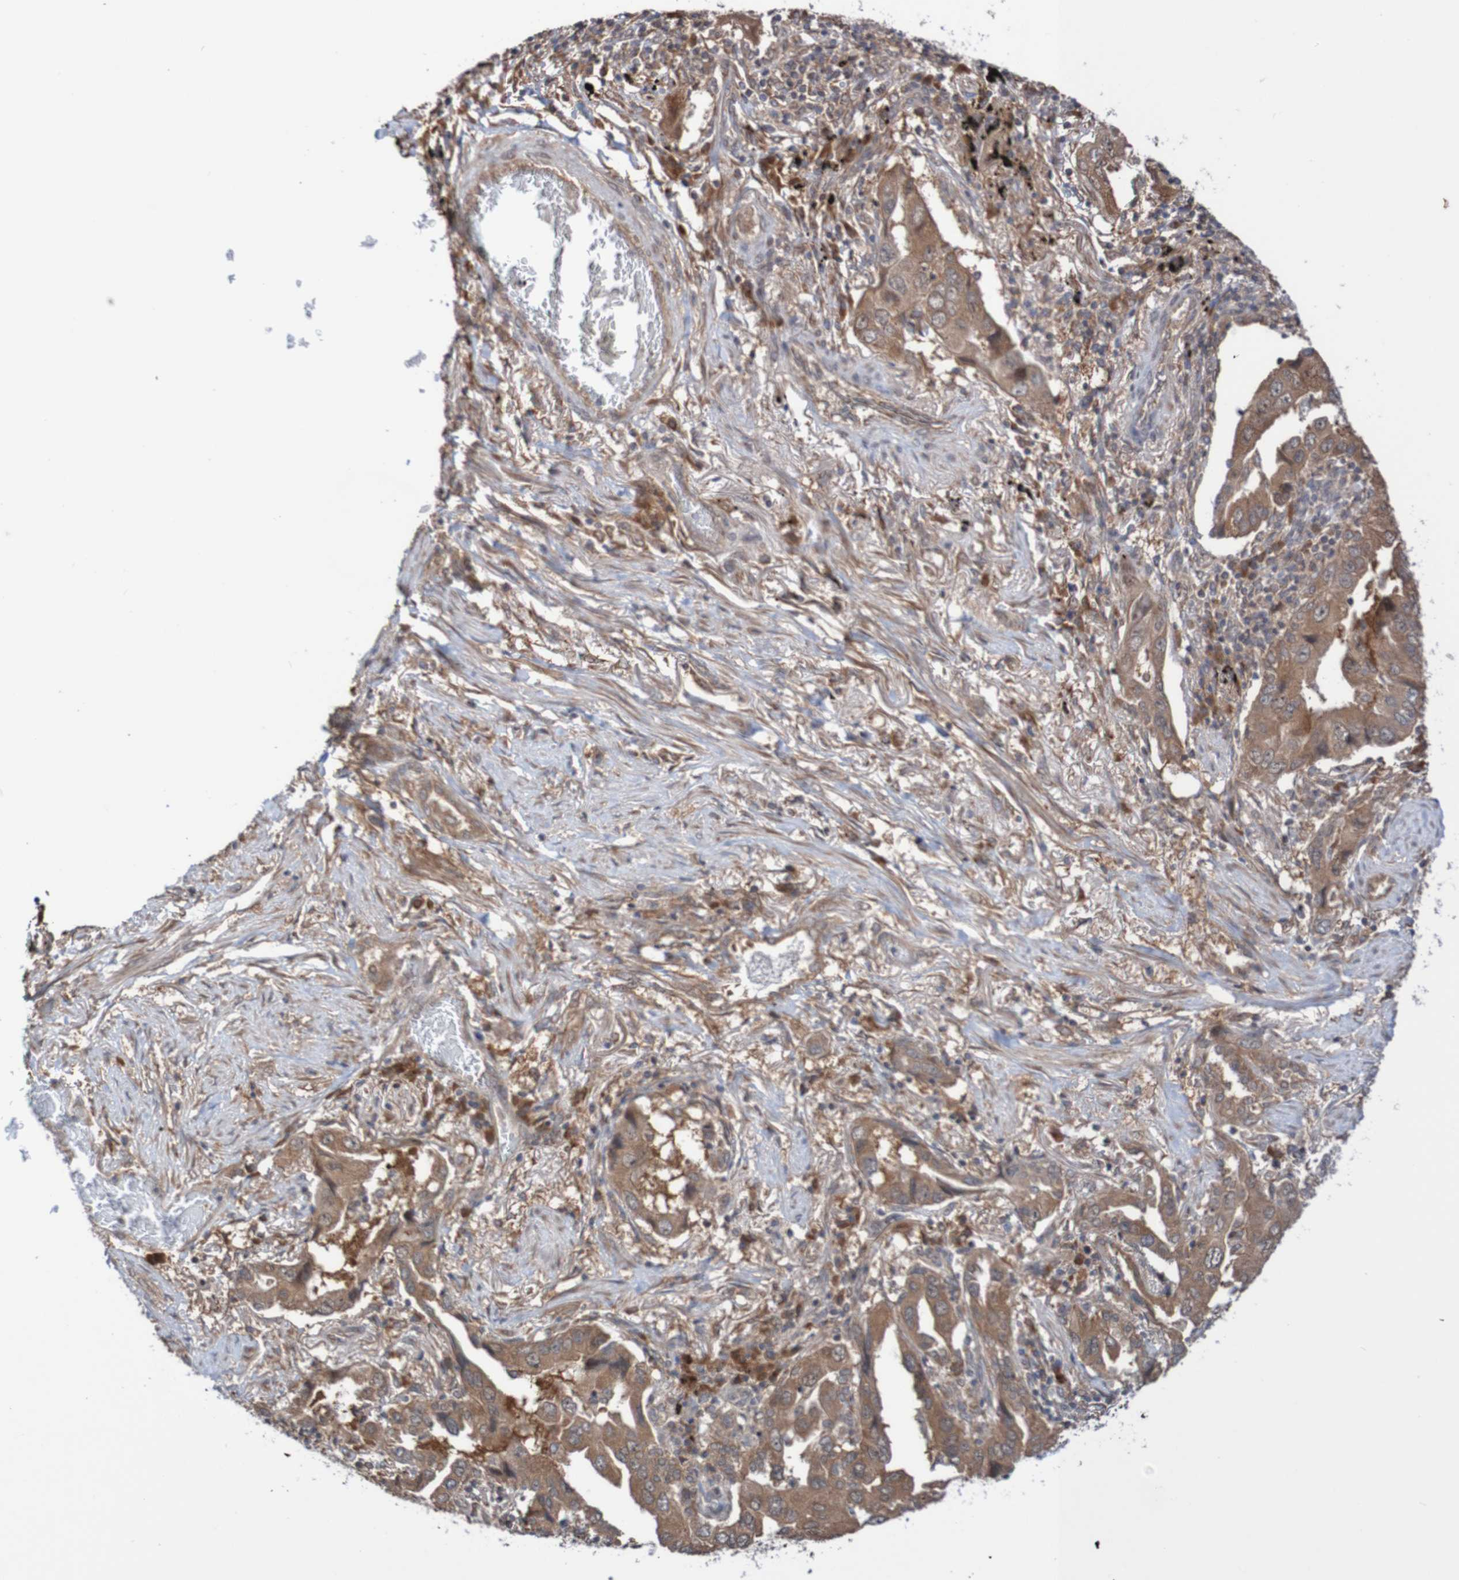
{"staining": {"intensity": "moderate", "quantity": ">75%", "location": "cytoplasmic/membranous"}, "tissue": "lung cancer", "cell_type": "Tumor cells", "image_type": "cancer", "snomed": [{"axis": "morphology", "description": "Adenocarcinoma, NOS"}, {"axis": "topography", "description": "Lung"}], "caption": "The histopathology image reveals immunohistochemical staining of adenocarcinoma (lung). There is moderate cytoplasmic/membranous positivity is identified in about >75% of tumor cells. (DAB (3,3'-diaminobenzidine) = brown stain, brightfield microscopy at high magnification).", "gene": "PHPT1", "patient": {"sex": "female", "age": 65}}